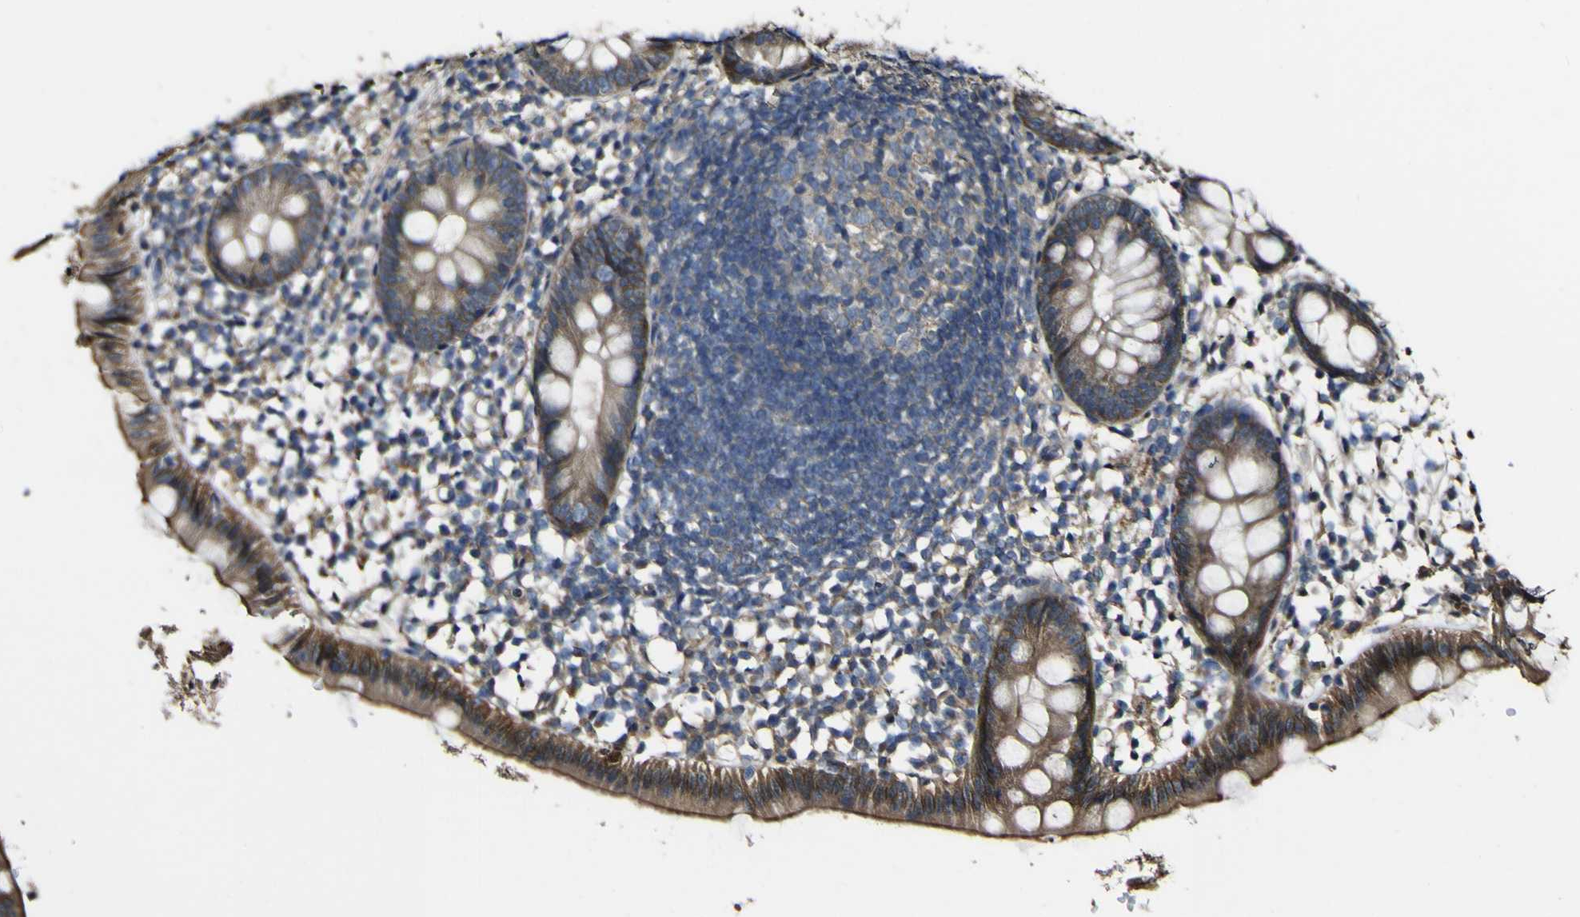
{"staining": {"intensity": "strong", "quantity": ">75%", "location": "cytoplasmic/membranous"}, "tissue": "appendix", "cell_type": "Glandular cells", "image_type": "normal", "snomed": [{"axis": "morphology", "description": "Normal tissue, NOS"}, {"axis": "topography", "description": "Appendix"}], "caption": "Approximately >75% of glandular cells in unremarkable appendix show strong cytoplasmic/membranous protein staining as visualized by brown immunohistochemical staining.", "gene": "NAALADL2", "patient": {"sex": "female", "age": 20}}